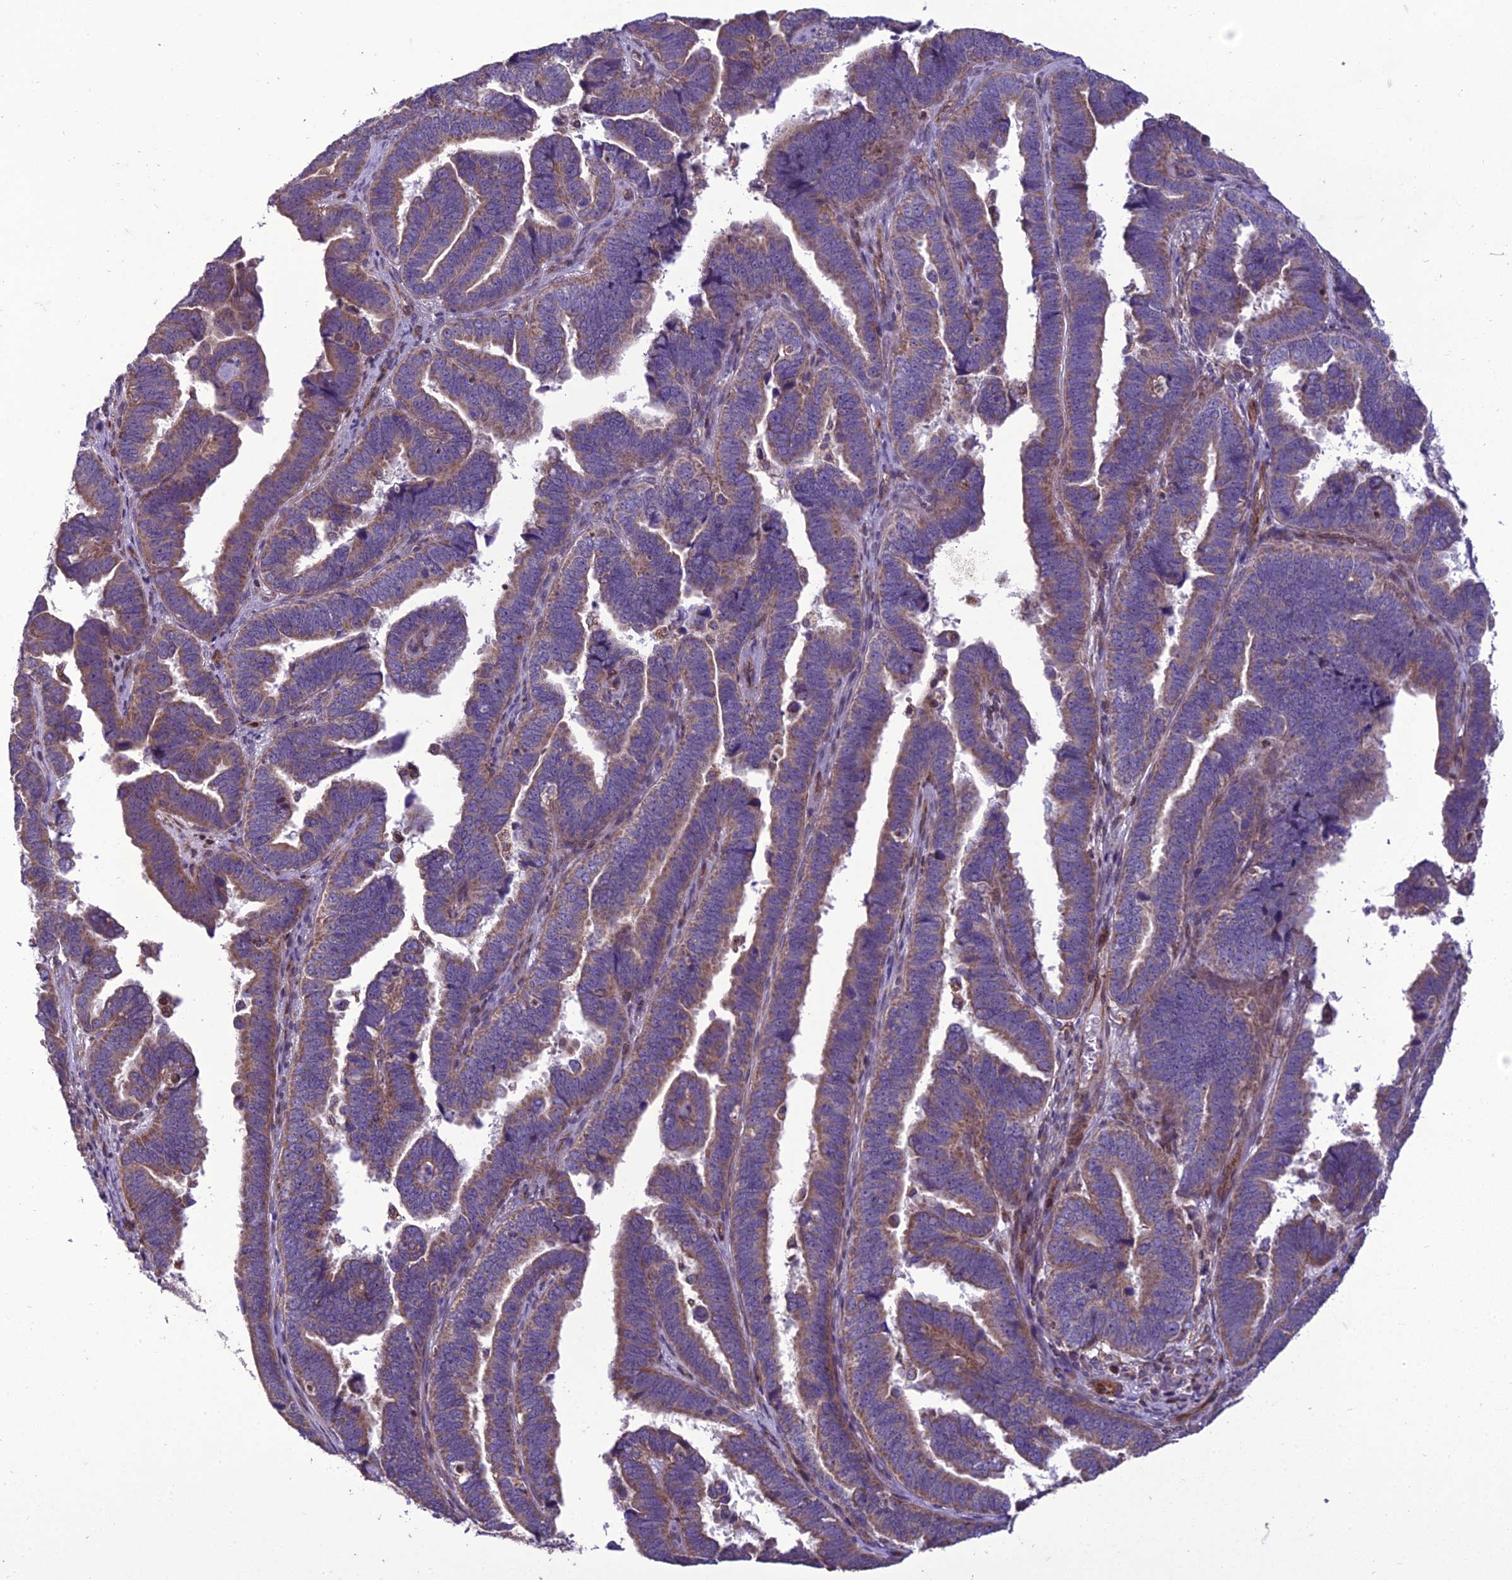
{"staining": {"intensity": "moderate", "quantity": ">75%", "location": "cytoplasmic/membranous"}, "tissue": "endometrial cancer", "cell_type": "Tumor cells", "image_type": "cancer", "snomed": [{"axis": "morphology", "description": "Adenocarcinoma, NOS"}, {"axis": "topography", "description": "Endometrium"}], "caption": "IHC photomicrograph of neoplastic tissue: human adenocarcinoma (endometrial) stained using IHC demonstrates medium levels of moderate protein expression localized specifically in the cytoplasmic/membranous of tumor cells, appearing as a cytoplasmic/membranous brown color.", "gene": "GIMAP1", "patient": {"sex": "female", "age": 75}}